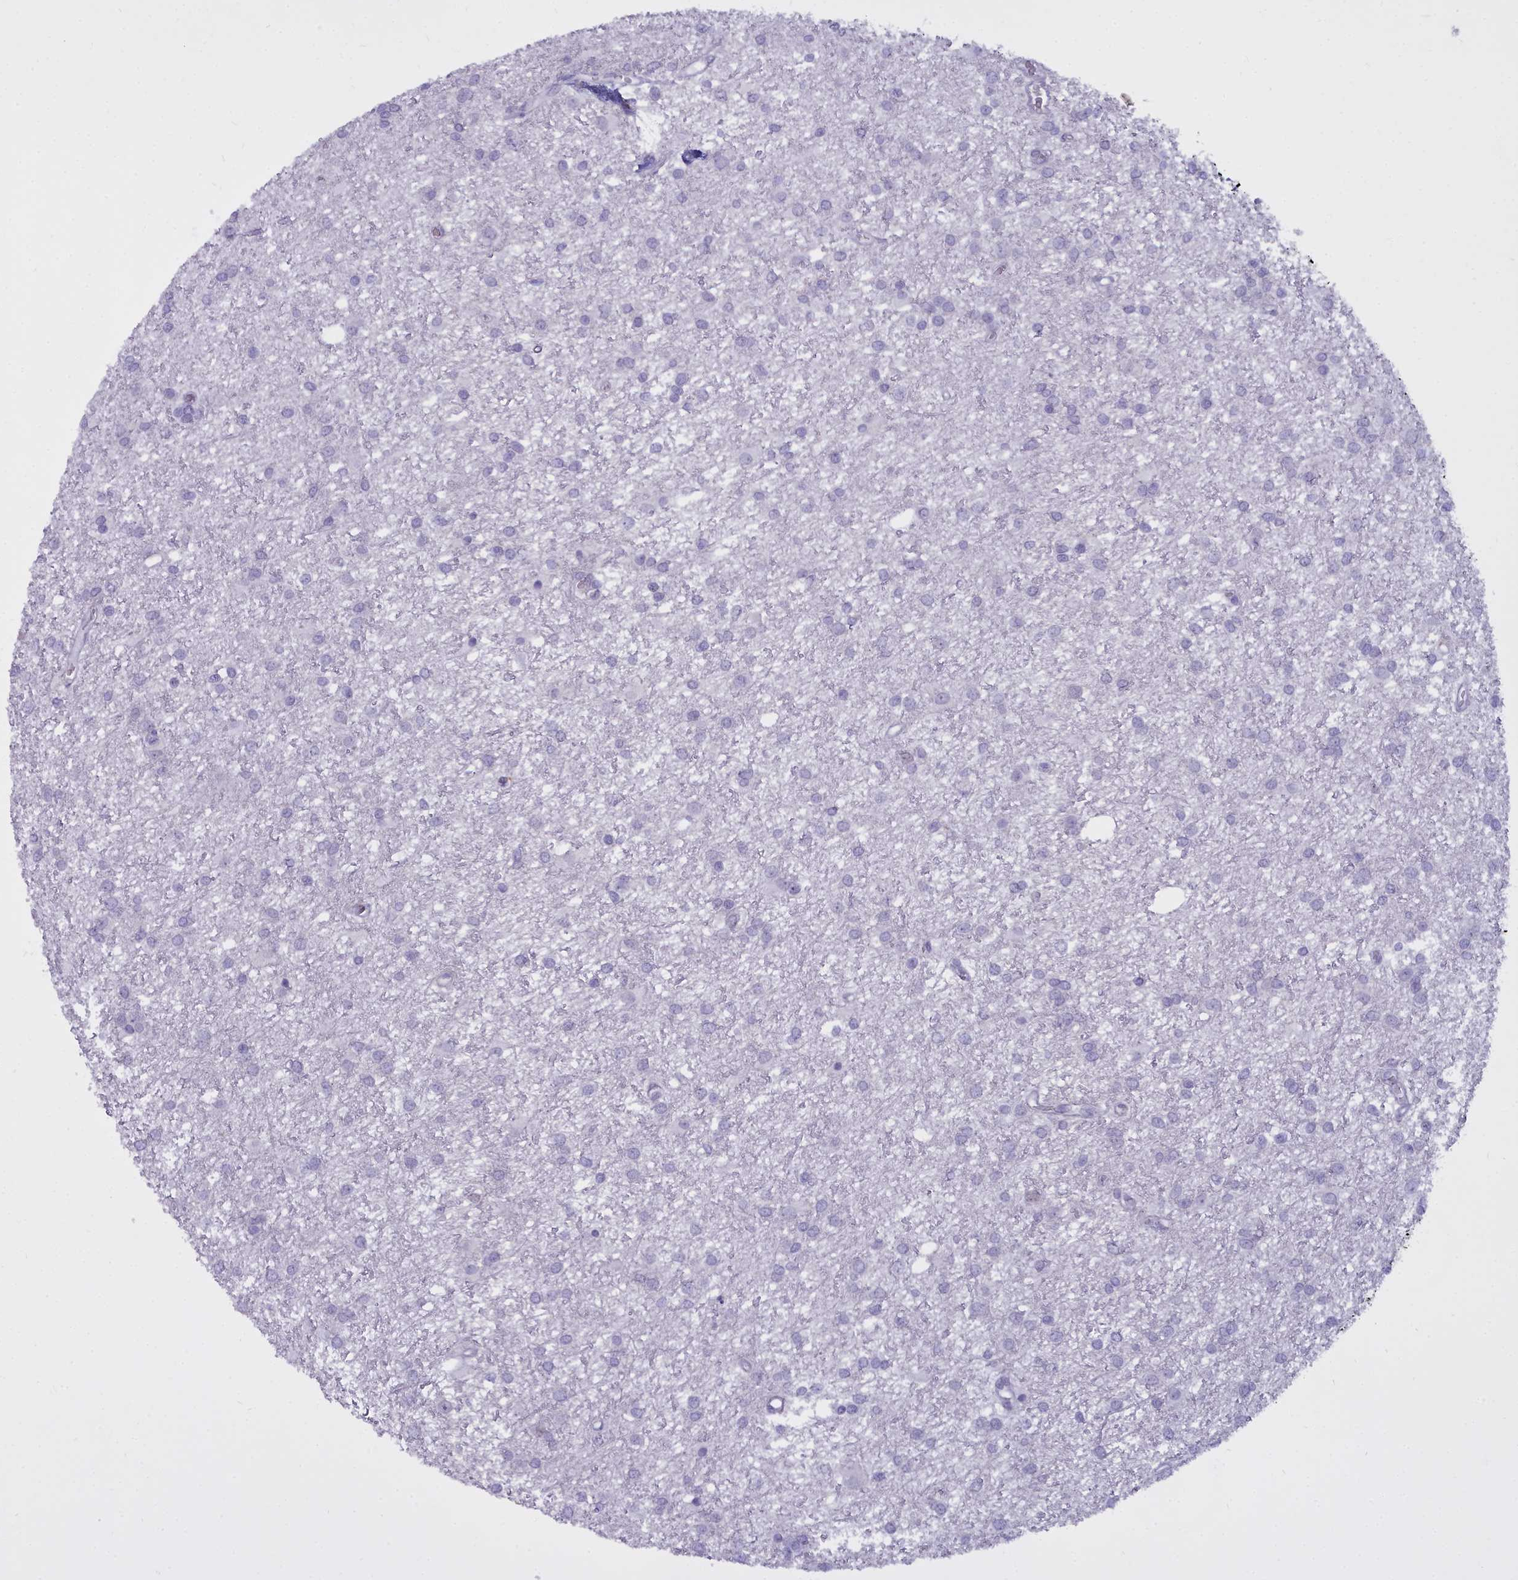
{"staining": {"intensity": "negative", "quantity": "none", "location": "none"}, "tissue": "glioma", "cell_type": "Tumor cells", "image_type": "cancer", "snomed": [{"axis": "morphology", "description": "Glioma, malignant, High grade"}, {"axis": "topography", "description": "Brain"}], "caption": "Immunohistochemistry photomicrograph of malignant glioma (high-grade) stained for a protein (brown), which exhibits no staining in tumor cells.", "gene": "OSTN", "patient": {"sex": "female", "age": 50}}